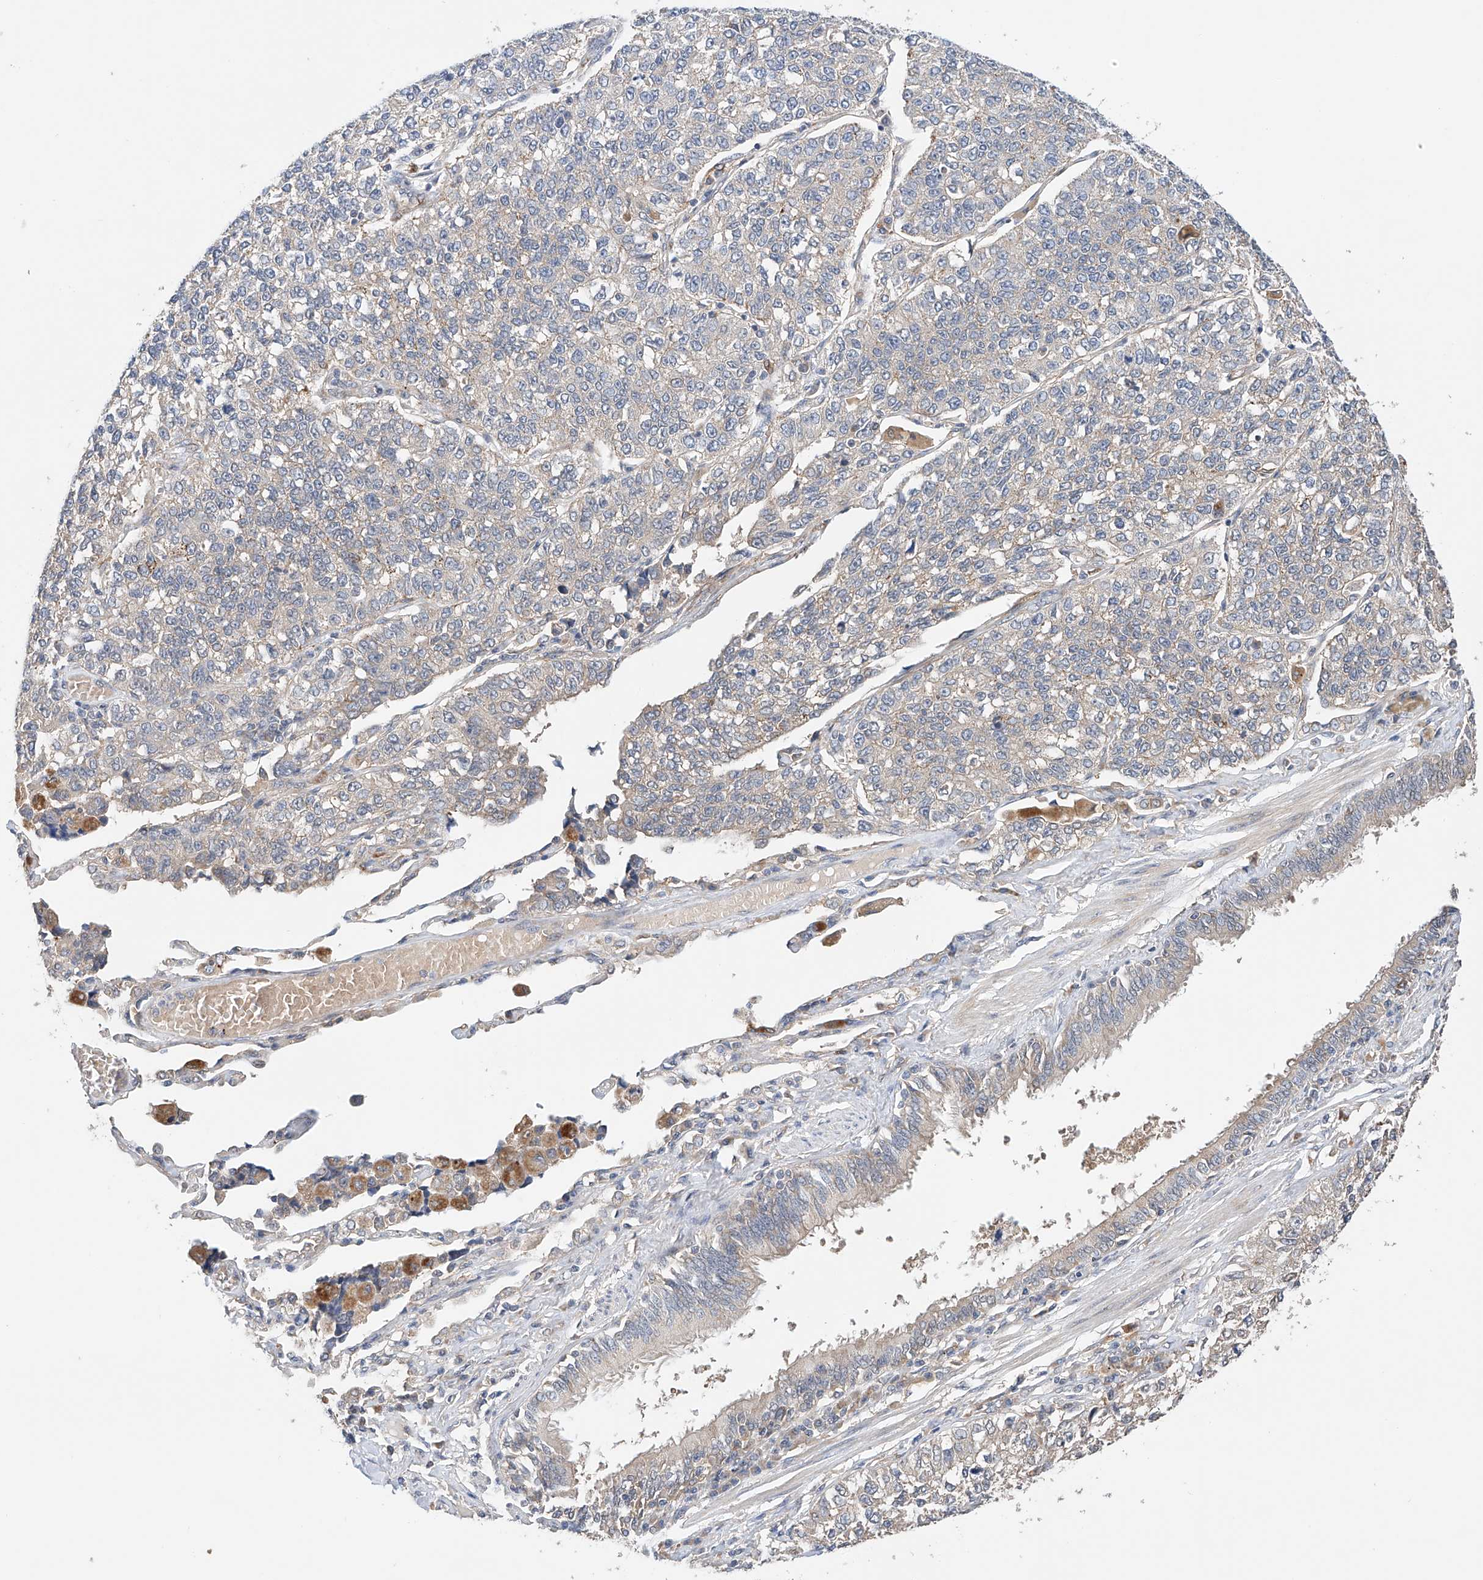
{"staining": {"intensity": "negative", "quantity": "none", "location": "none"}, "tissue": "lung cancer", "cell_type": "Tumor cells", "image_type": "cancer", "snomed": [{"axis": "morphology", "description": "Adenocarcinoma, NOS"}, {"axis": "topography", "description": "Lung"}], "caption": "Tumor cells show no significant positivity in lung cancer. The staining was performed using DAB to visualize the protein expression in brown, while the nuclei were stained in blue with hematoxylin (Magnification: 20x).", "gene": "ZFHX2", "patient": {"sex": "male", "age": 49}}